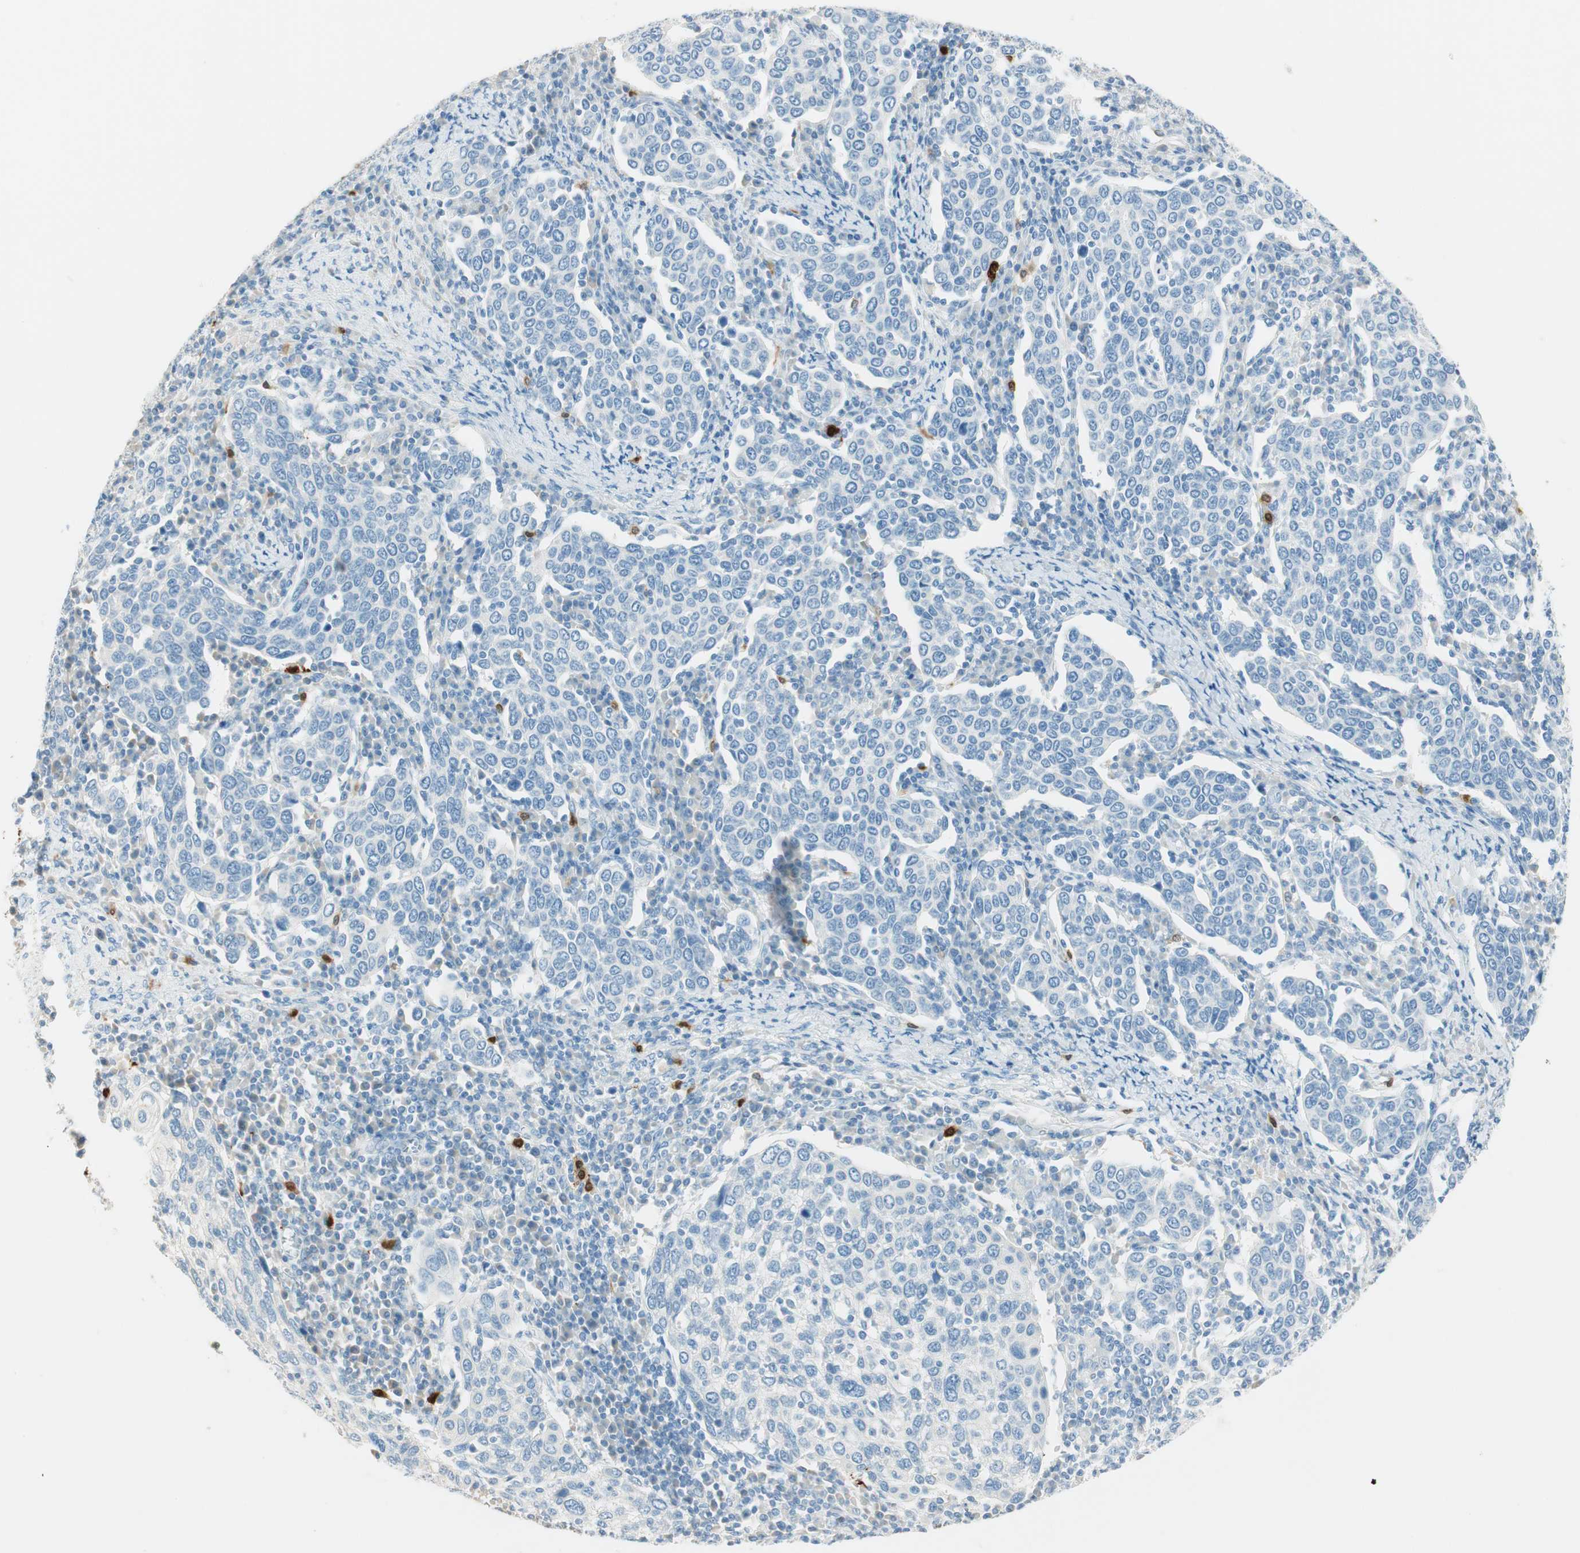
{"staining": {"intensity": "negative", "quantity": "none", "location": "none"}, "tissue": "cervical cancer", "cell_type": "Tumor cells", "image_type": "cancer", "snomed": [{"axis": "morphology", "description": "Squamous cell carcinoma, NOS"}, {"axis": "topography", "description": "Cervix"}], "caption": "A photomicrograph of cervical cancer stained for a protein reveals no brown staining in tumor cells. (DAB immunohistochemistry (IHC), high magnification).", "gene": "HPGD", "patient": {"sex": "female", "age": 40}}